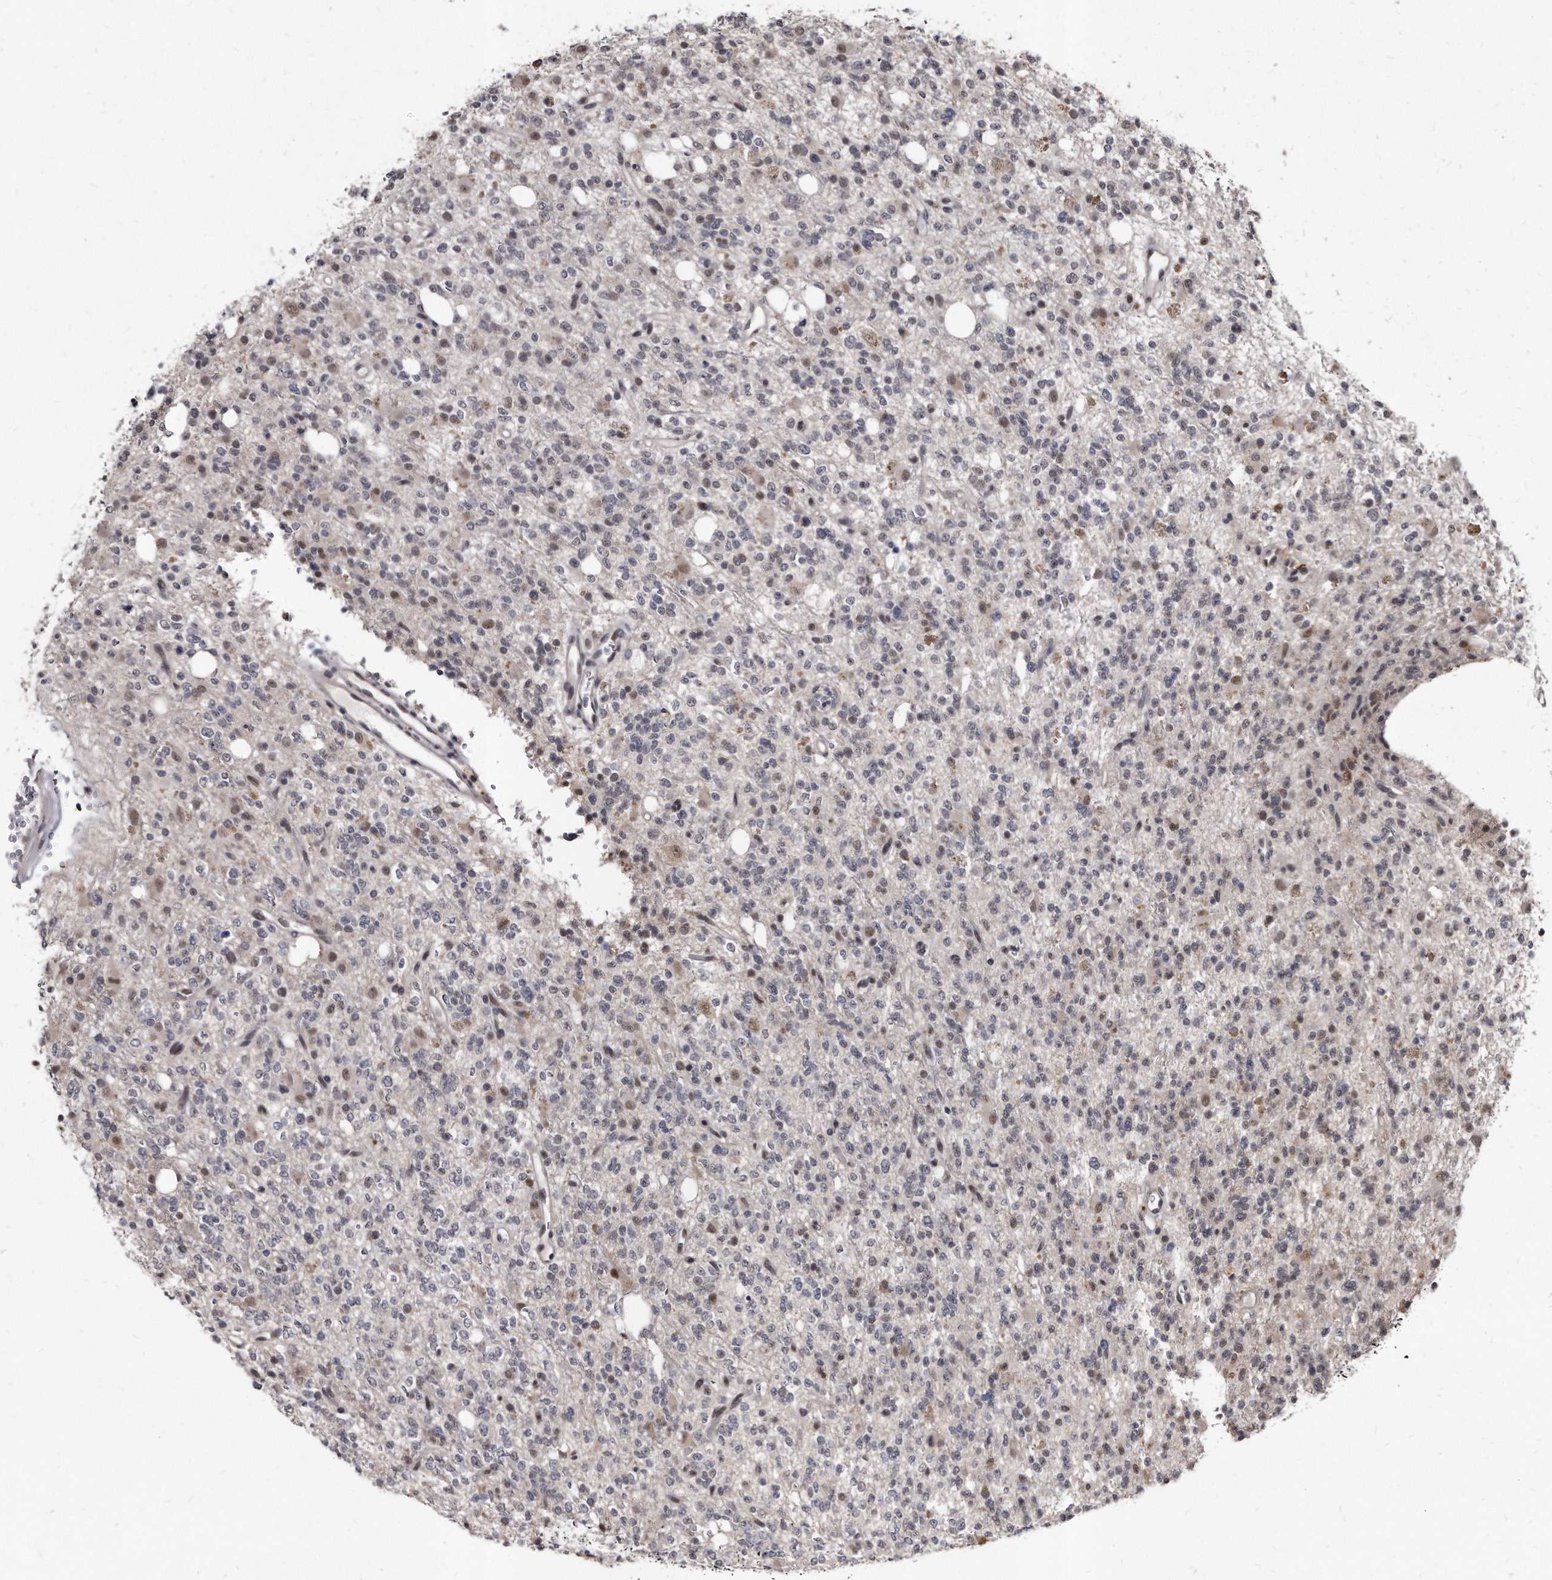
{"staining": {"intensity": "negative", "quantity": "none", "location": "none"}, "tissue": "glioma", "cell_type": "Tumor cells", "image_type": "cancer", "snomed": [{"axis": "morphology", "description": "Glioma, malignant, High grade"}, {"axis": "topography", "description": "Brain"}], "caption": "Malignant high-grade glioma was stained to show a protein in brown. There is no significant staining in tumor cells.", "gene": "KLHDC3", "patient": {"sex": "female", "age": 62}}